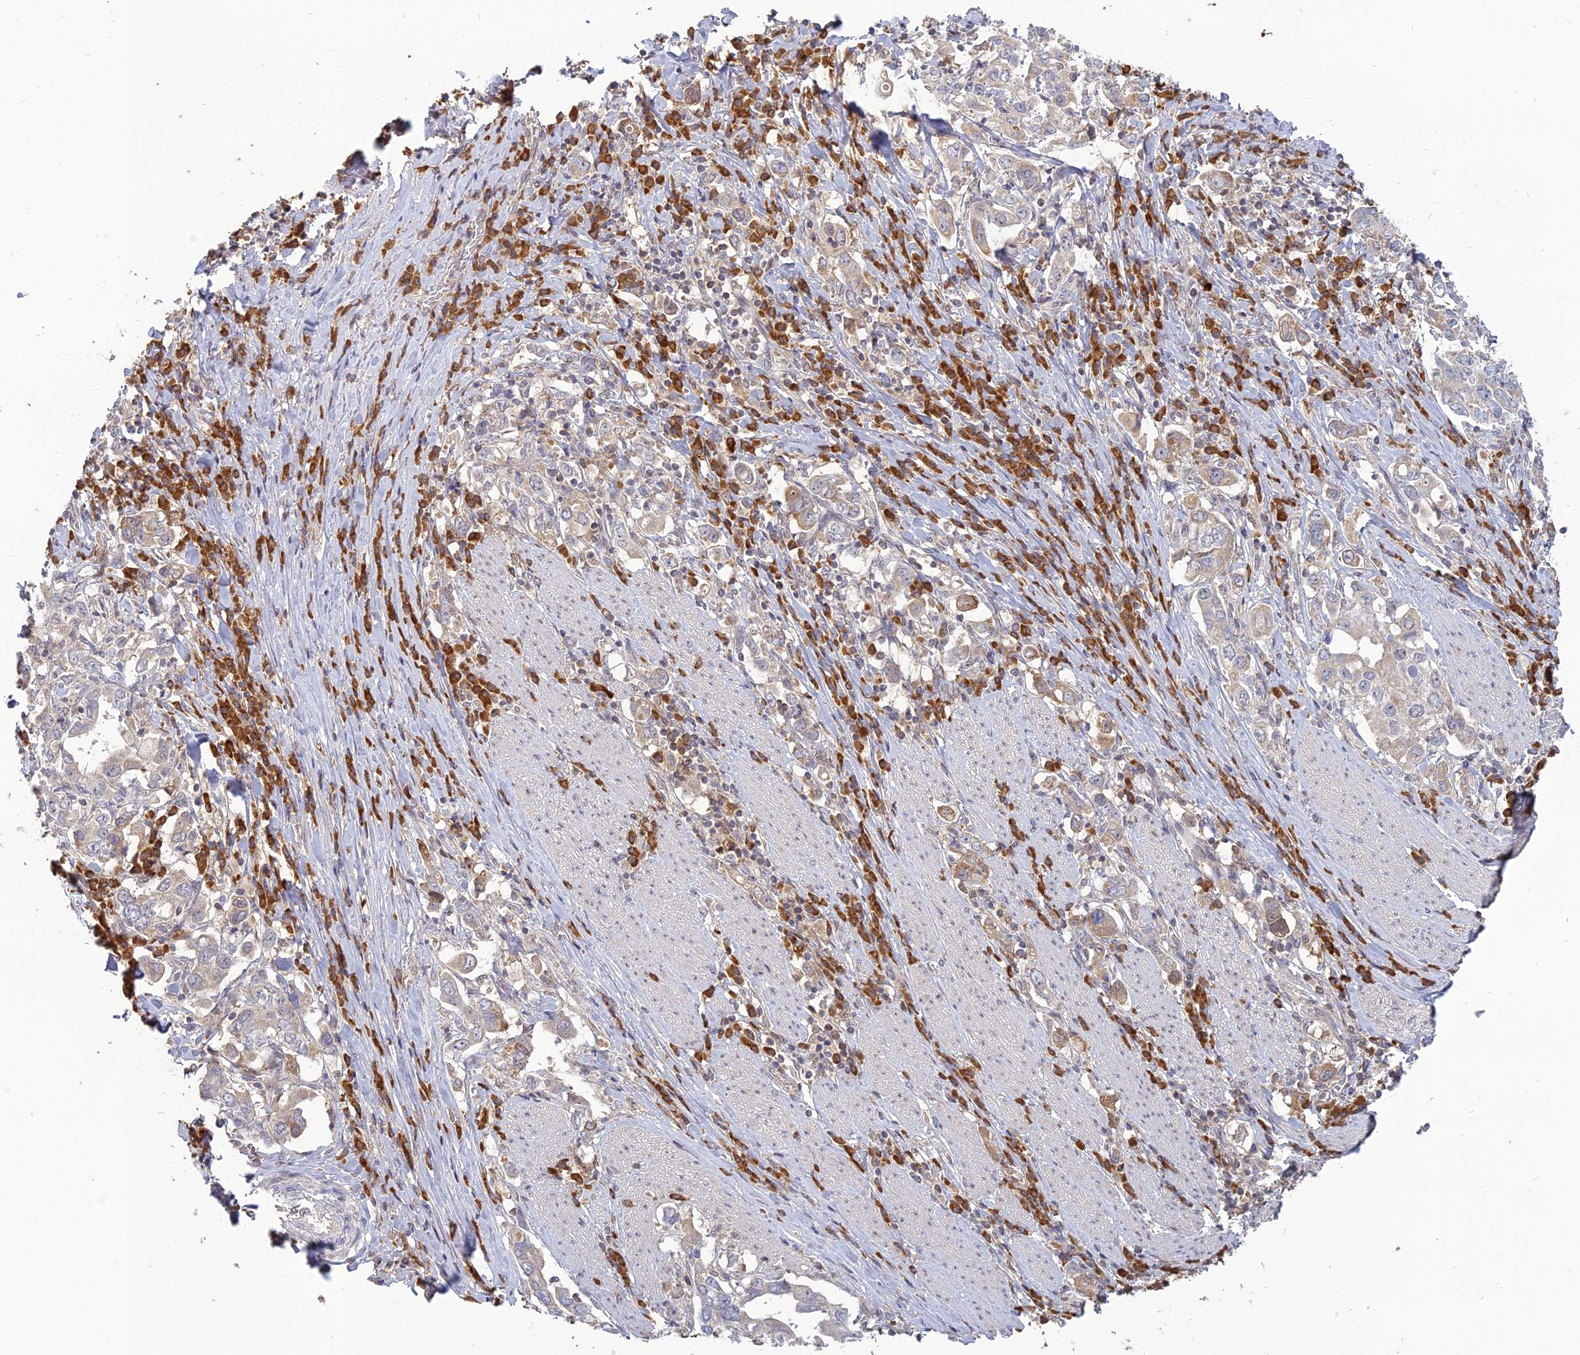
{"staining": {"intensity": "weak", "quantity": "<25%", "location": "cytoplasmic/membranous"}, "tissue": "stomach cancer", "cell_type": "Tumor cells", "image_type": "cancer", "snomed": [{"axis": "morphology", "description": "Adenocarcinoma, NOS"}, {"axis": "topography", "description": "Stomach, upper"}, {"axis": "topography", "description": "Stomach"}], "caption": "This is a photomicrograph of immunohistochemistry staining of stomach cancer, which shows no positivity in tumor cells.", "gene": "TMEM208", "patient": {"sex": "male", "age": 62}}